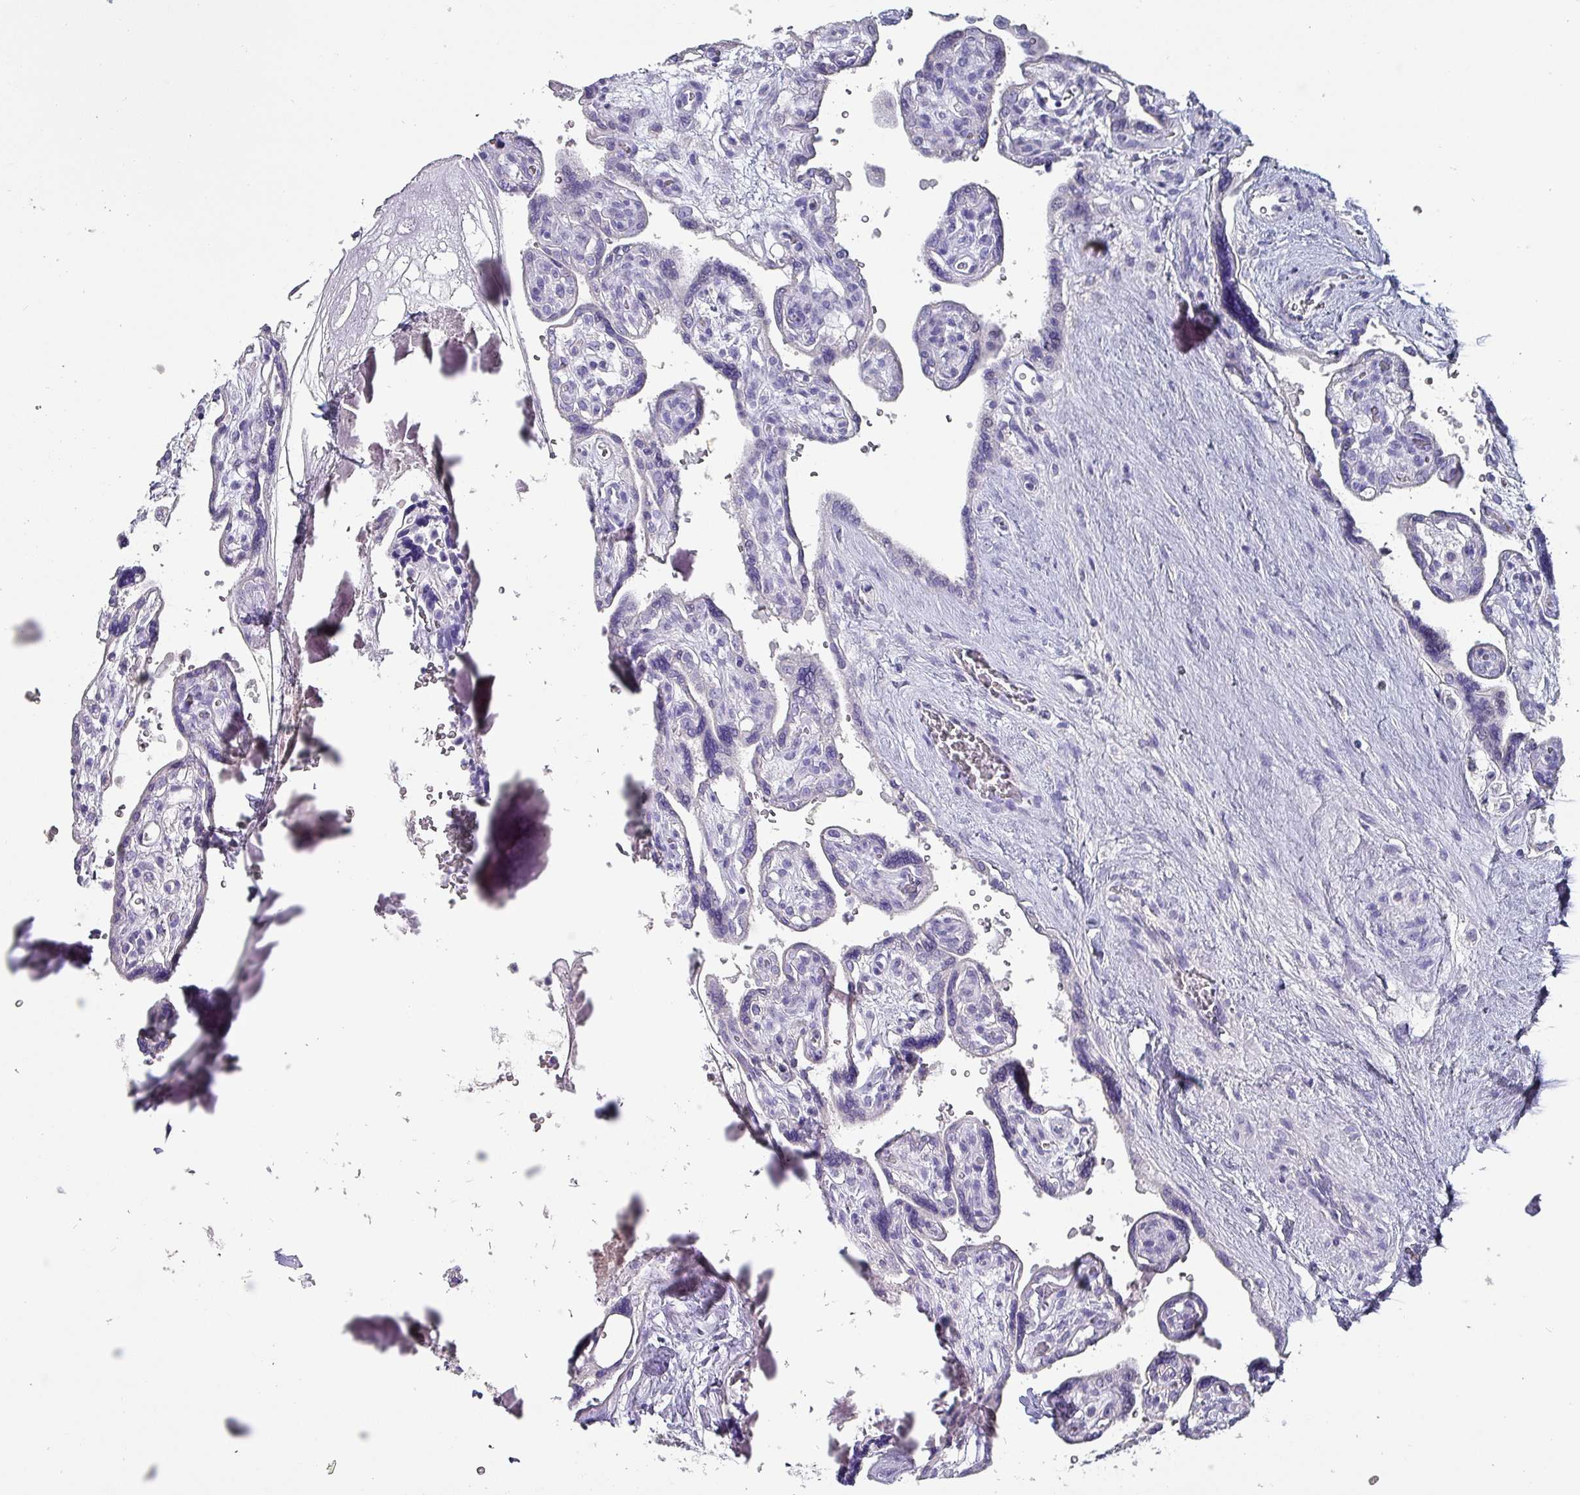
{"staining": {"intensity": "negative", "quantity": "none", "location": "none"}, "tissue": "placenta", "cell_type": "Trophoblastic cells", "image_type": "normal", "snomed": [{"axis": "morphology", "description": "Normal tissue, NOS"}, {"axis": "topography", "description": "Placenta"}], "caption": "This is an IHC histopathology image of unremarkable human placenta. There is no staining in trophoblastic cells.", "gene": "INS", "patient": {"sex": "female", "age": 39}}